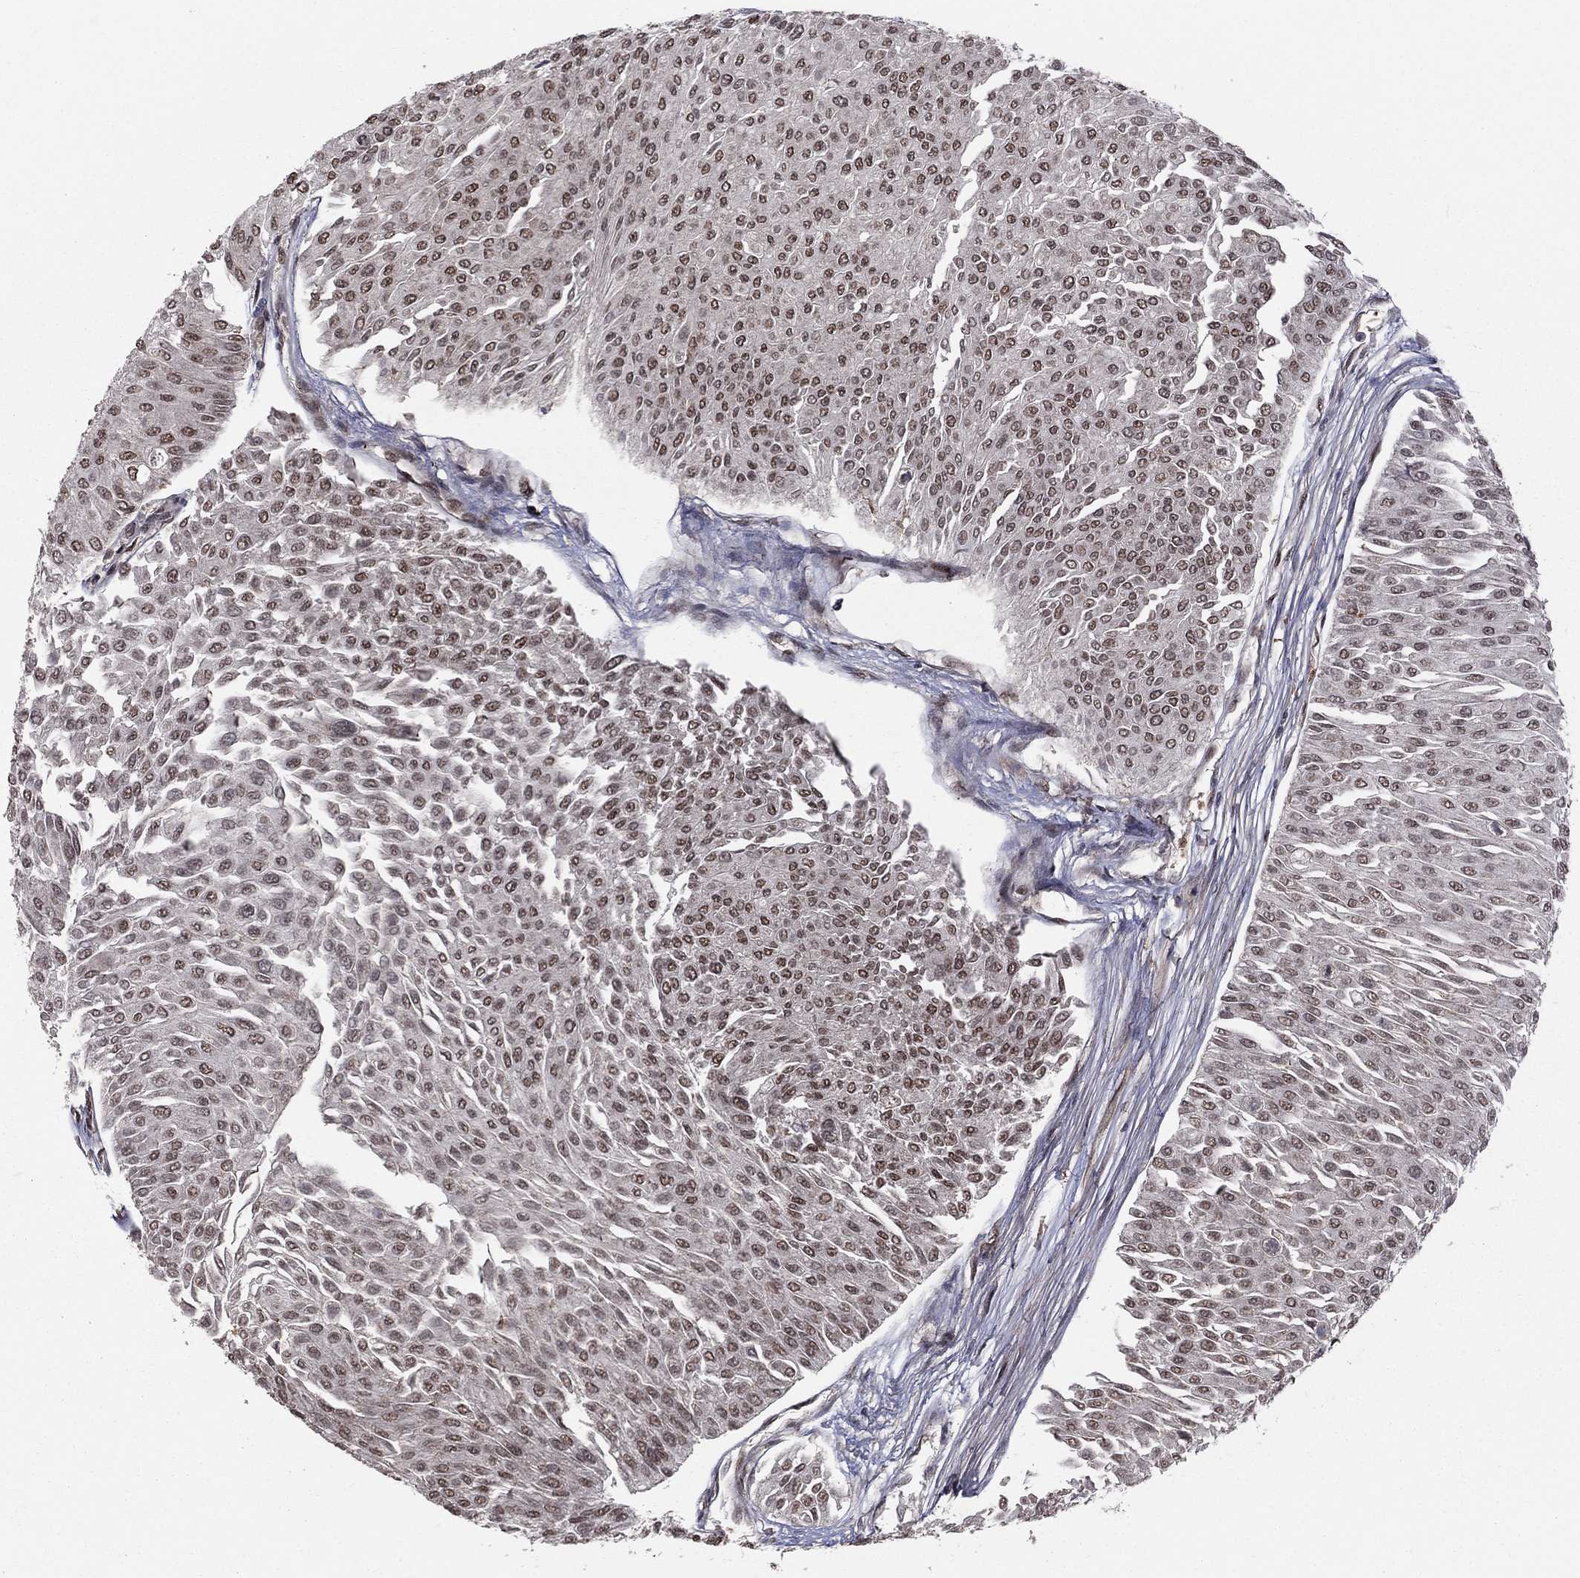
{"staining": {"intensity": "moderate", "quantity": "<25%", "location": "nuclear"}, "tissue": "urothelial cancer", "cell_type": "Tumor cells", "image_type": "cancer", "snomed": [{"axis": "morphology", "description": "Urothelial carcinoma, Low grade"}, {"axis": "topography", "description": "Urinary bladder"}], "caption": "The immunohistochemical stain shows moderate nuclear positivity in tumor cells of urothelial carcinoma (low-grade) tissue. Using DAB (3,3'-diaminobenzidine) (brown) and hematoxylin (blue) stains, captured at high magnification using brightfield microscopy.", "gene": "SSX2IP", "patient": {"sex": "male", "age": 67}}